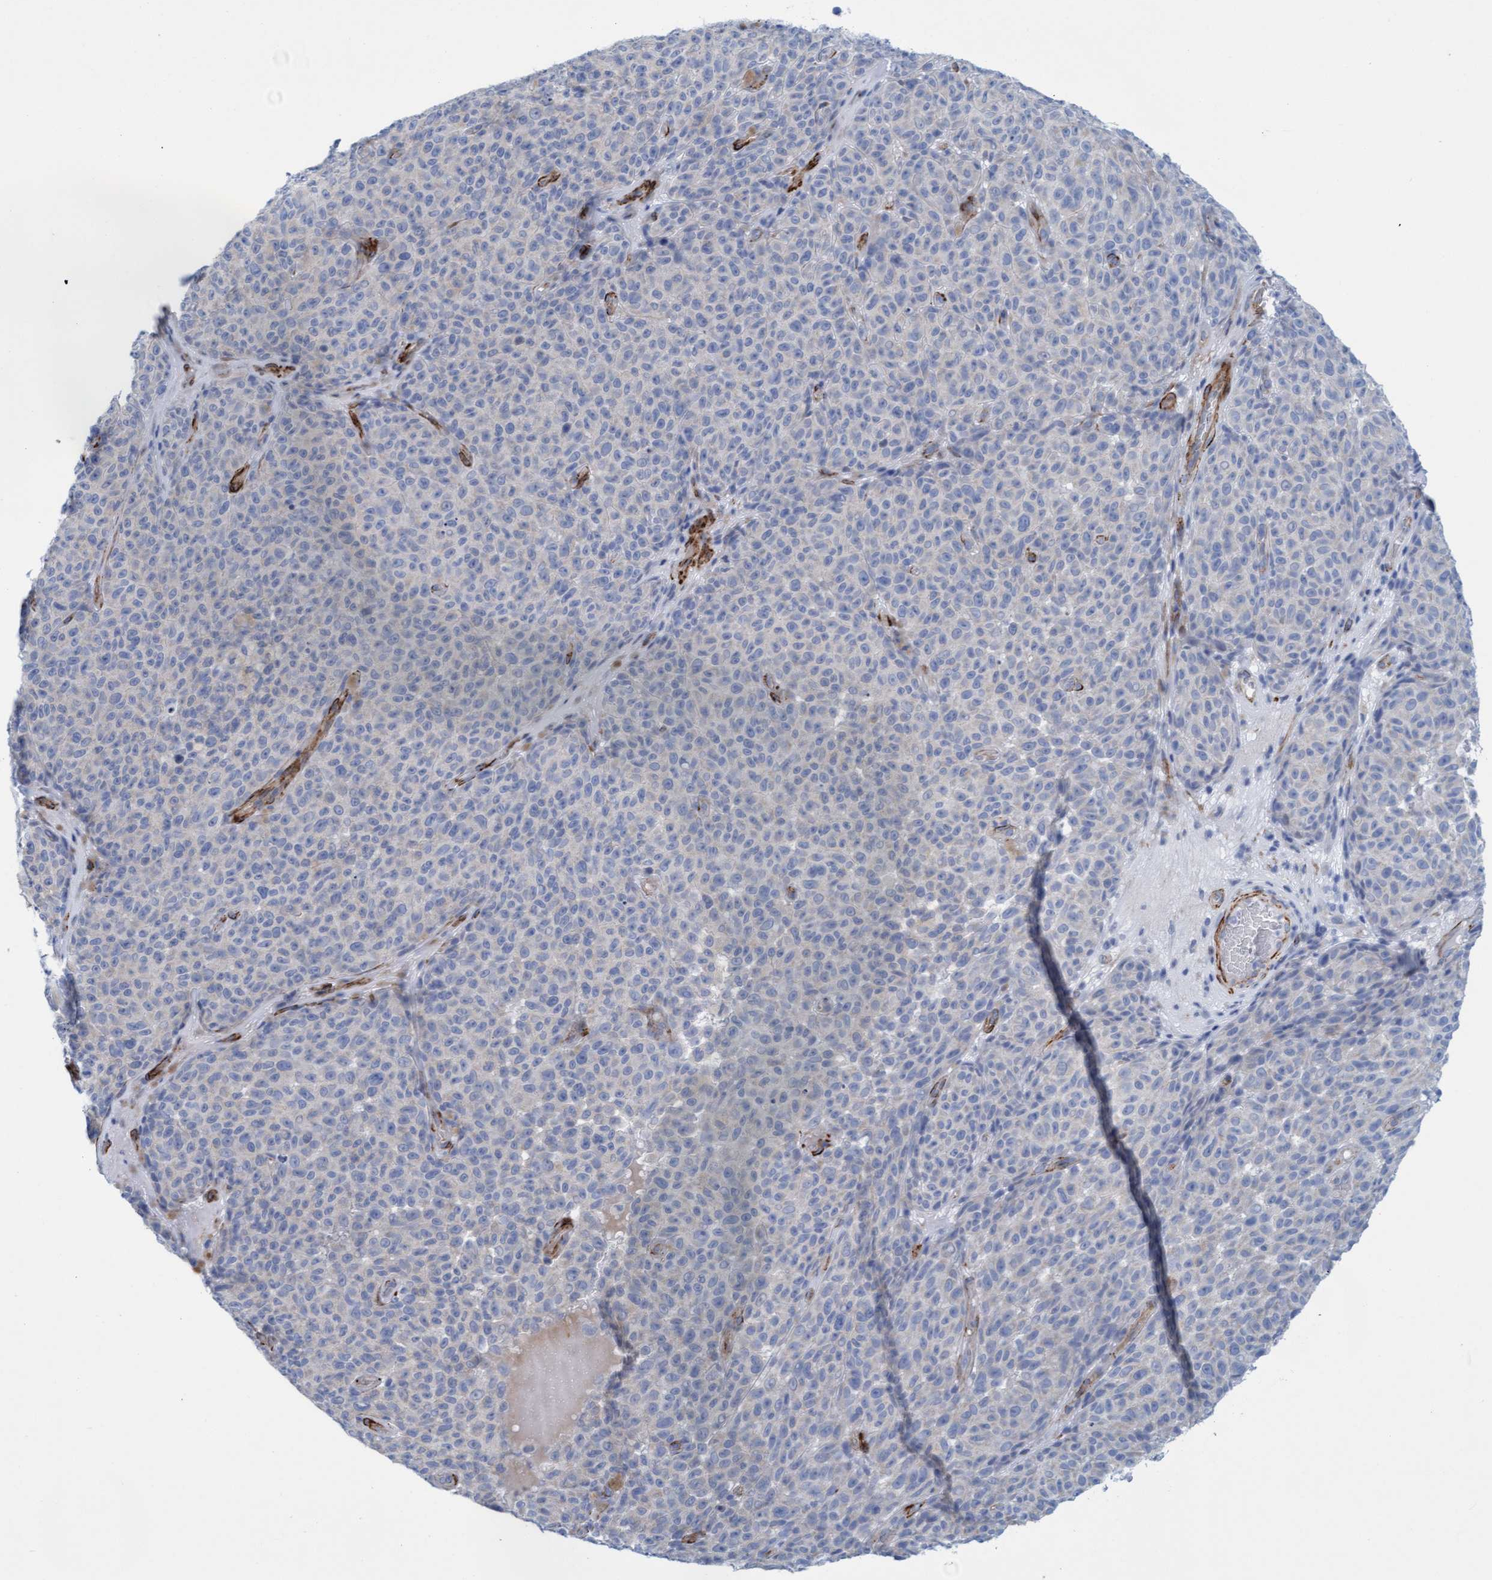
{"staining": {"intensity": "negative", "quantity": "none", "location": "none"}, "tissue": "melanoma", "cell_type": "Tumor cells", "image_type": "cancer", "snomed": [{"axis": "morphology", "description": "Malignant melanoma, NOS"}, {"axis": "topography", "description": "Skin"}], "caption": "Immunohistochemistry (IHC) histopathology image of neoplastic tissue: human melanoma stained with DAB (3,3'-diaminobenzidine) reveals no significant protein expression in tumor cells.", "gene": "MTFR1", "patient": {"sex": "female", "age": 82}}